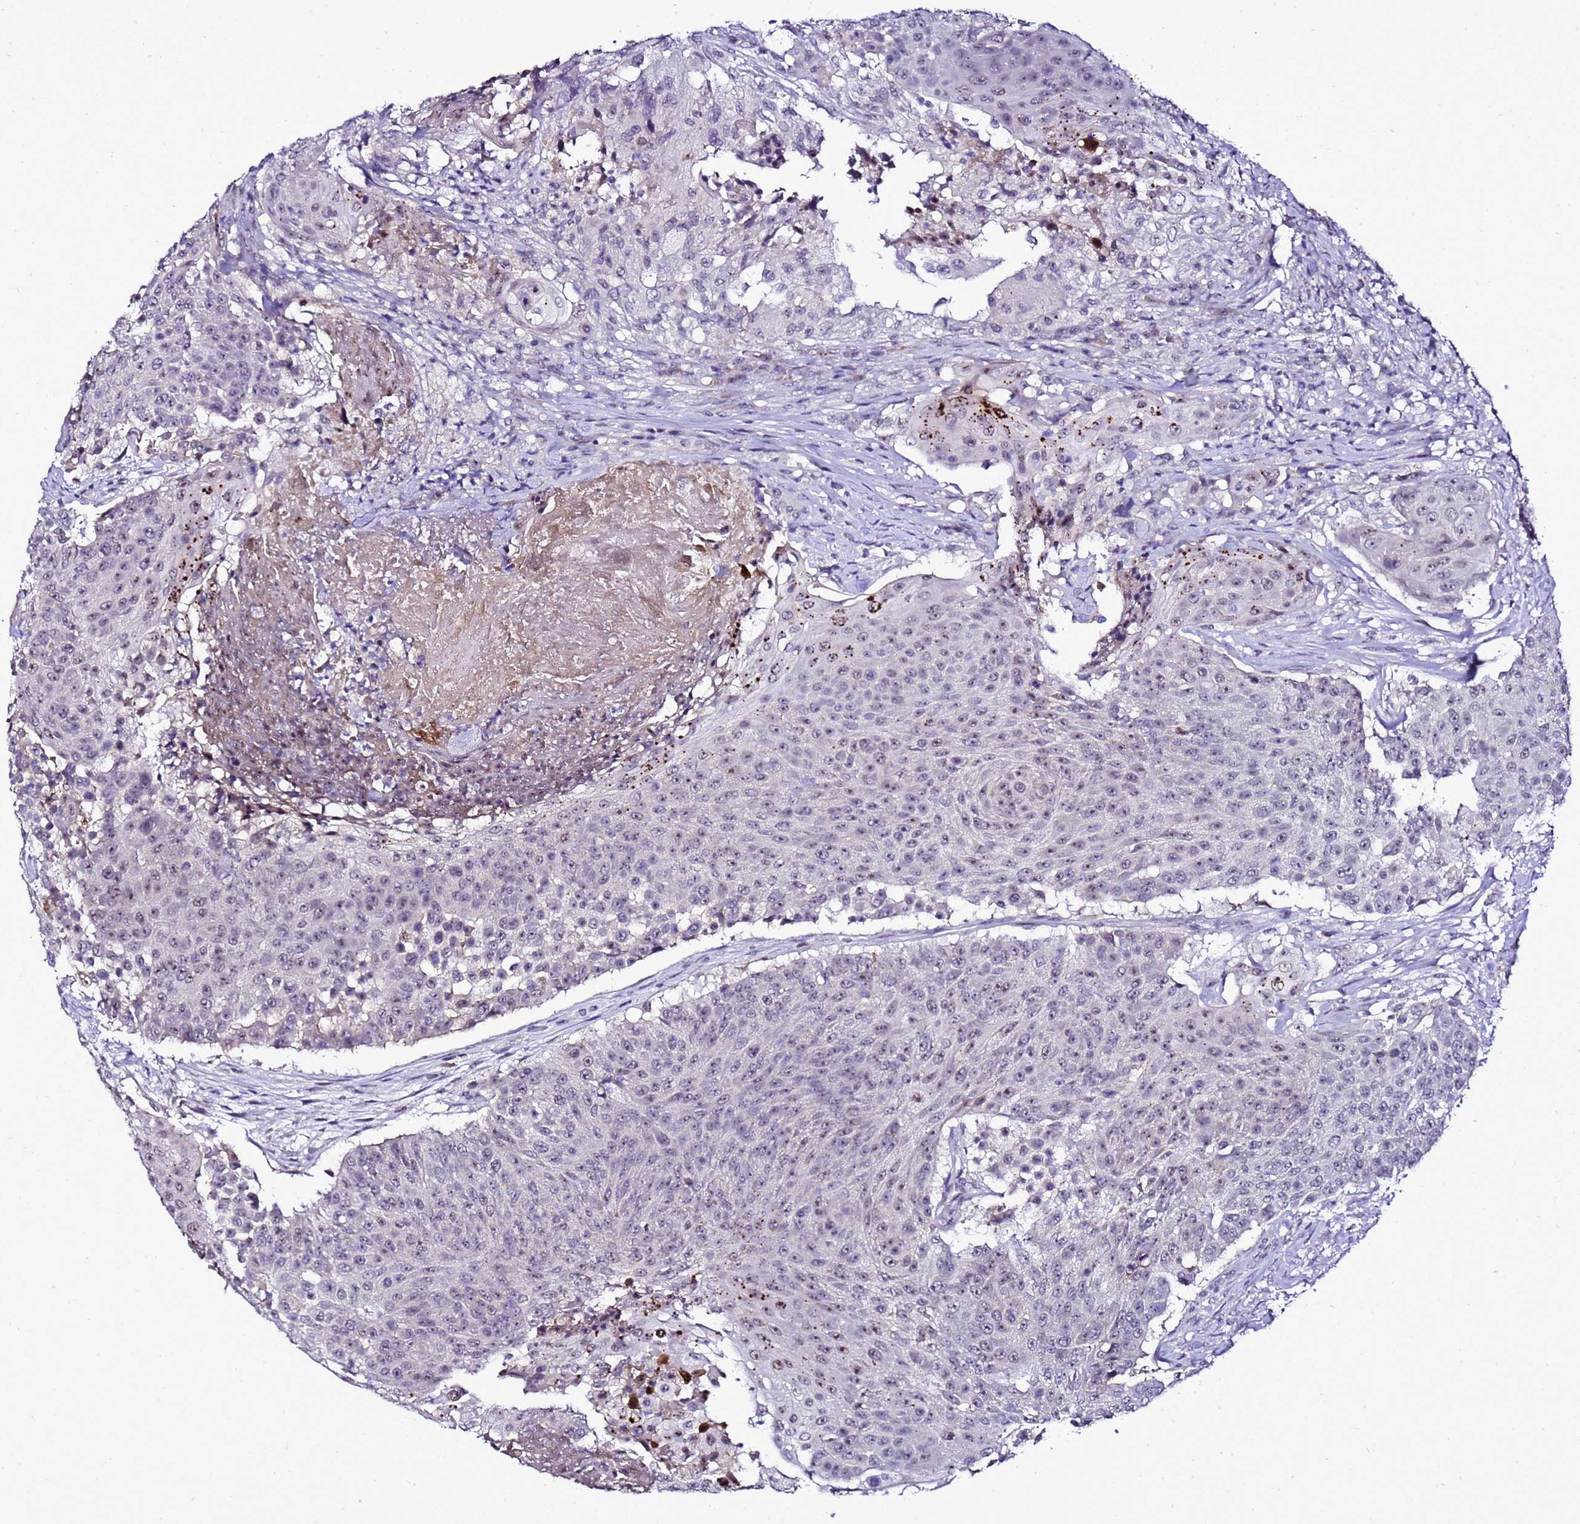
{"staining": {"intensity": "moderate", "quantity": "<25%", "location": "nuclear"}, "tissue": "urothelial cancer", "cell_type": "Tumor cells", "image_type": "cancer", "snomed": [{"axis": "morphology", "description": "Urothelial carcinoma, High grade"}, {"axis": "topography", "description": "Urinary bladder"}], "caption": "A low amount of moderate nuclear staining is present in about <25% of tumor cells in high-grade urothelial carcinoma tissue.", "gene": "C19orf47", "patient": {"sex": "female", "age": 63}}